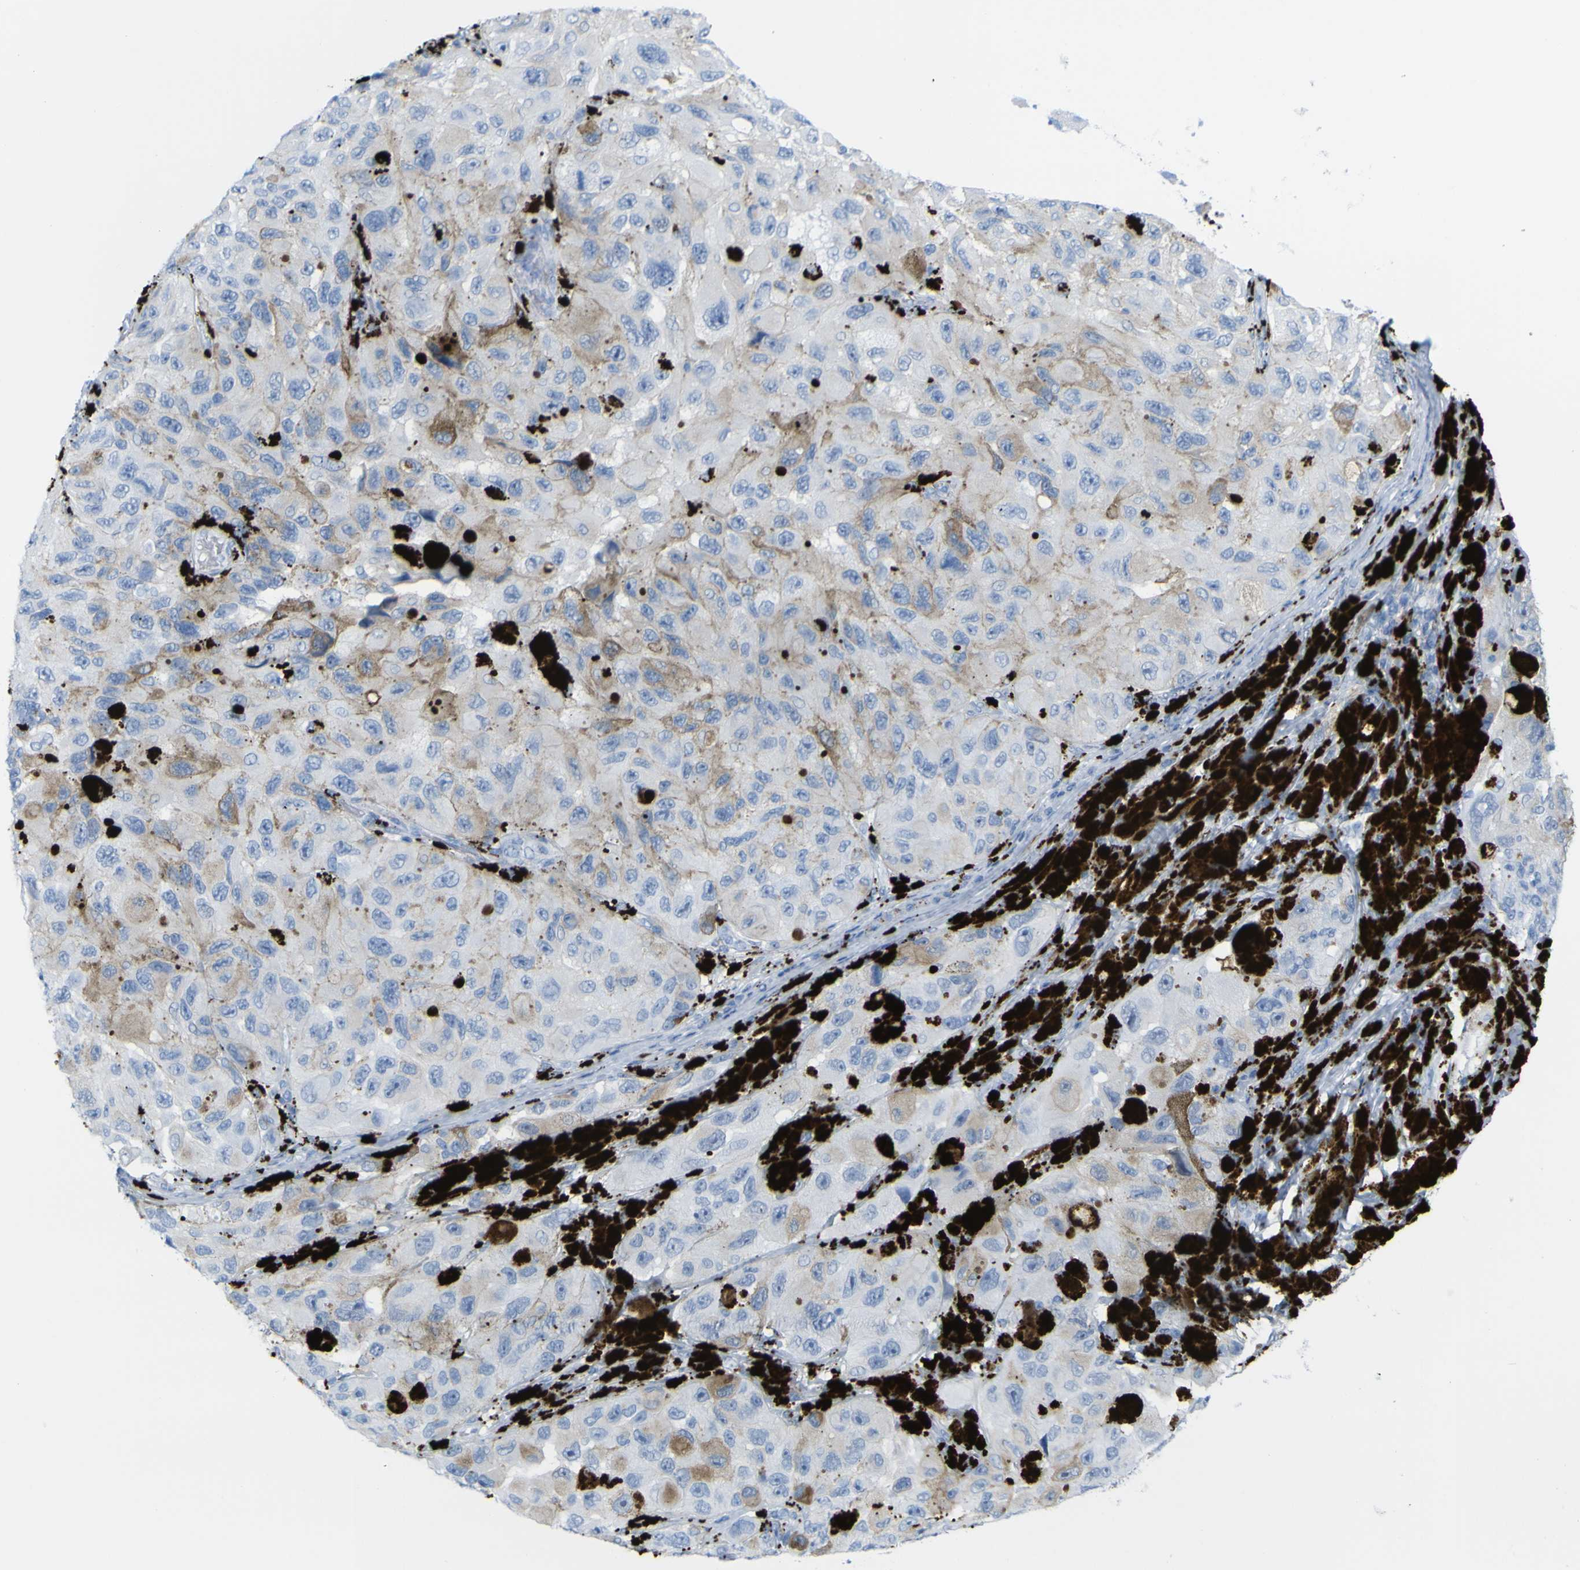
{"staining": {"intensity": "moderate", "quantity": "<25%", "location": "cytoplasmic/membranous"}, "tissue": "melanoma", "cell_type": "Tumor cells", "image_type": "cancer", "snomed": [{"axis": "morphology", "description": "Malignant melanoma, NOS"}, {"axis": "topography", "description": "Skin"}], "caption": "An IHC photomicrograph of tumor tissue is shown. Protein staining in brown highlights moderate cytoplasmic/membranous positivity in melanoma within tumor cells.", "gene": "PLD3", "patient": {"sex": "female", "age": 73}}